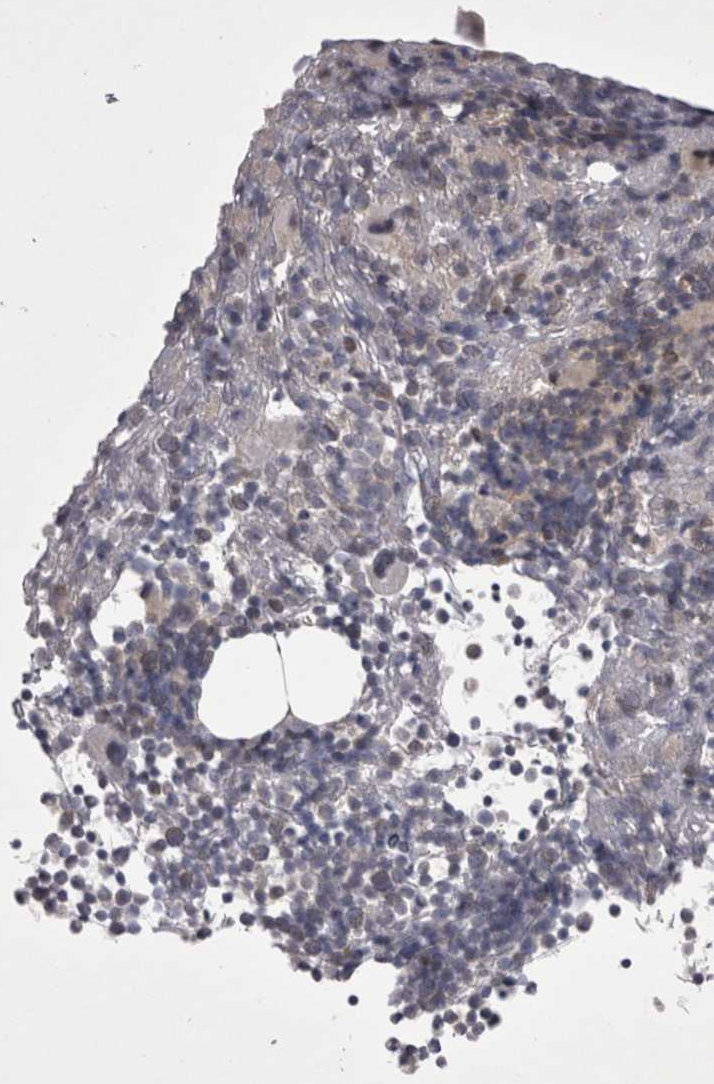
{"staining": {"intensity": "negative", "quantity": "none", "location": "none"}, "tissue": "bone marrow", "cell_type": "Hematopoietic cells", "image_type": "normal", "snomed": [{"axis": "morphology", "description": "Normal tissue, NOS"}, {"axis": "morphology", "description": "Inflammation, NOS"}, {"axis": "topography", "description": "Bone marrow"}], "caption": "A high-resolution micrograph shows immunohistochemistry (IHC) staining of unremarkable bone marrow, which reveals no significant expression in hematopoietic cells.", "gene": "NENF", "patient": {"sex": "male", "age": 1}}